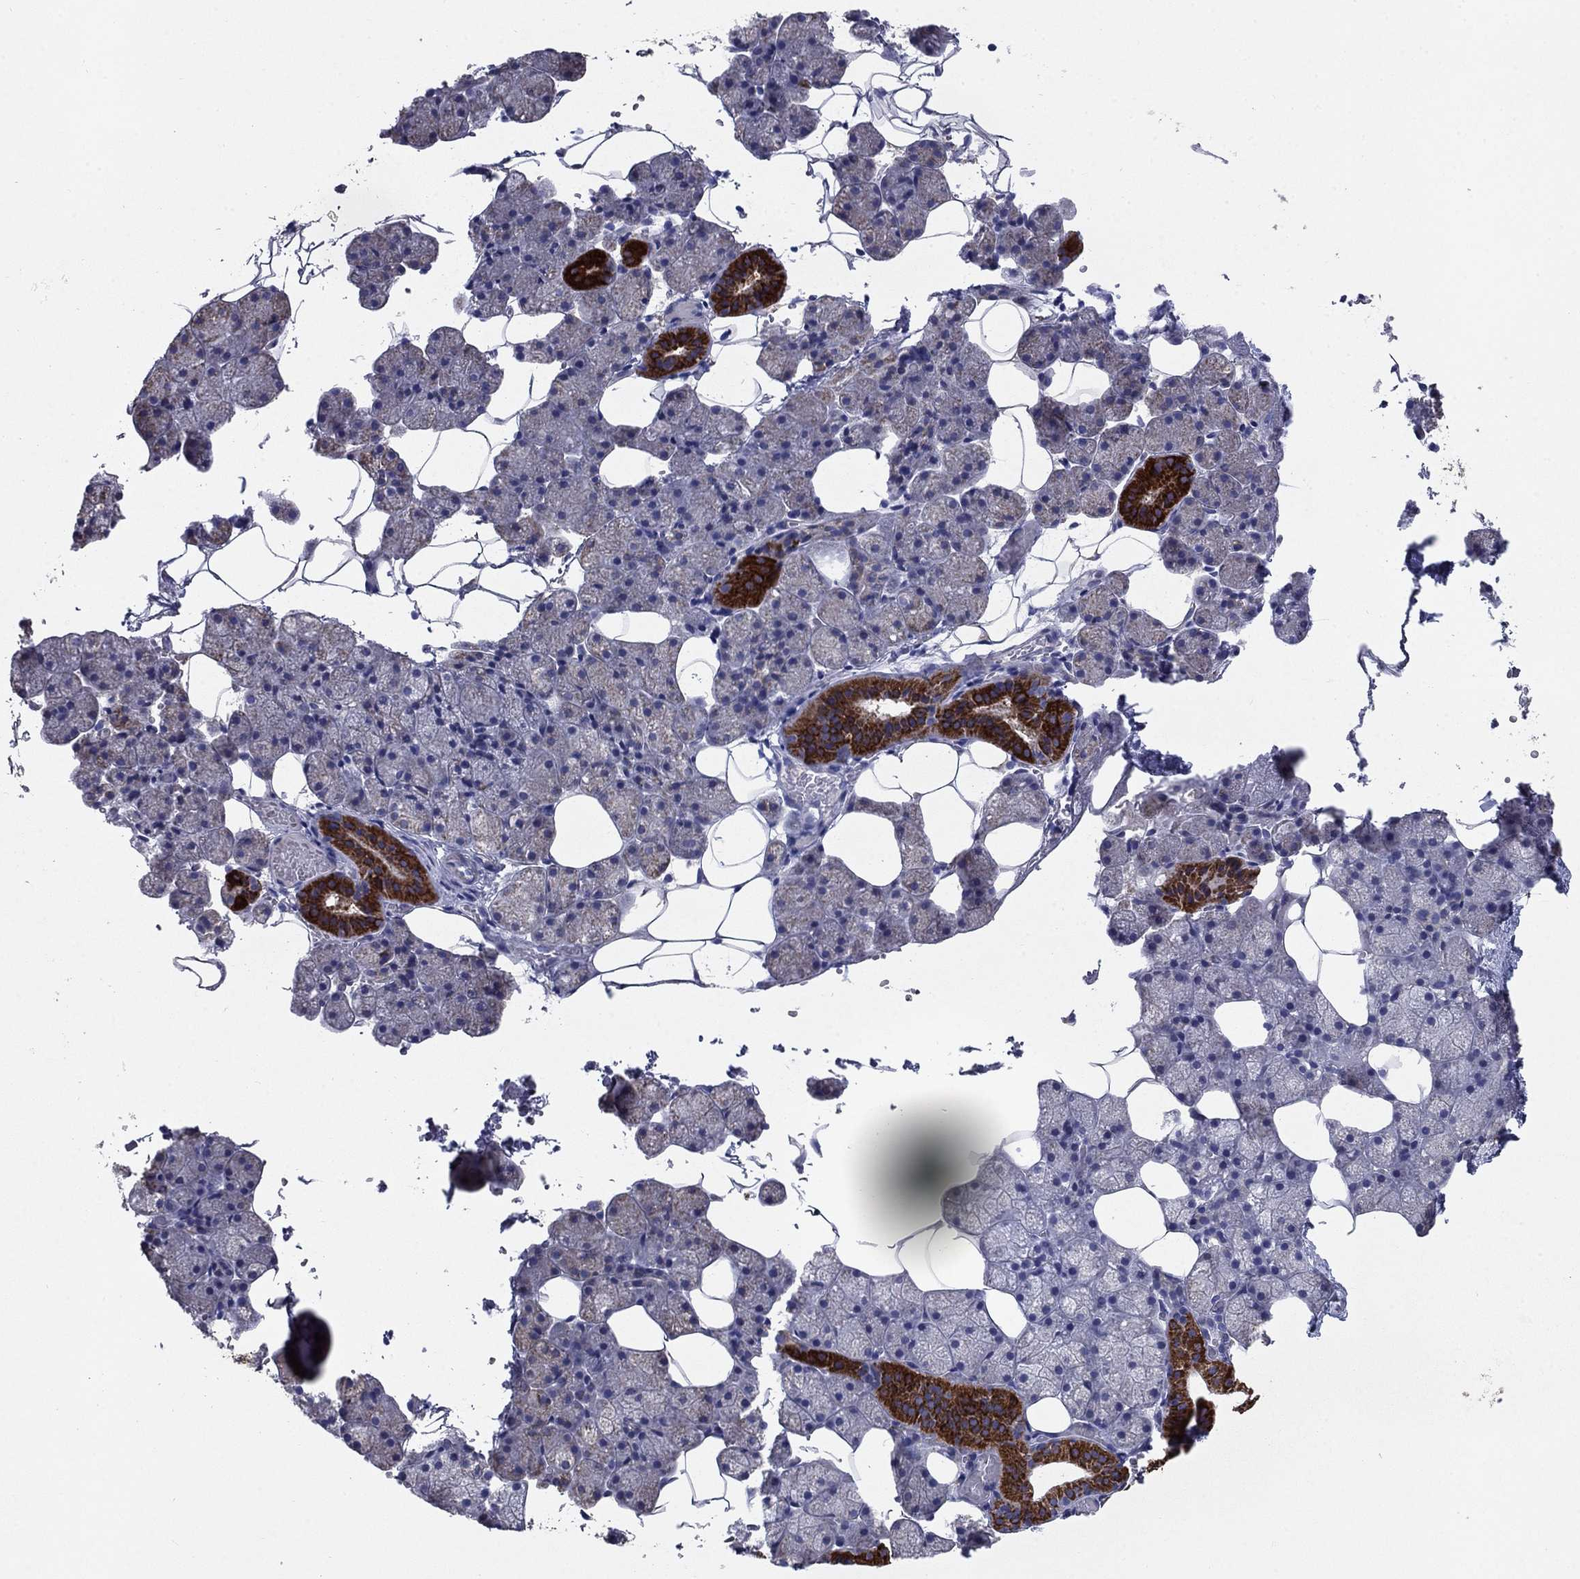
{"staining": {"intensity": "strong", "quantity": "<25%", "location": "cytoplasmic/membranous"}, "tissue": "salivary gland", "cell_type": "Glandular cells", "image_type": "normal", "snomed": [{"axis": "morphology", "description": "Normal tissue, NOS"}, {"axis": "topography", "description": "Salivary gland"}], "caption": "Protein staining by immunohistochemistry reveals strong cytoplasmic/membranous staining in approximately <25% of glandular cells in unremarkable salivary gland.", "gene": "NDUFA4L2", "patient": {"sex": "male", "age": 38}}